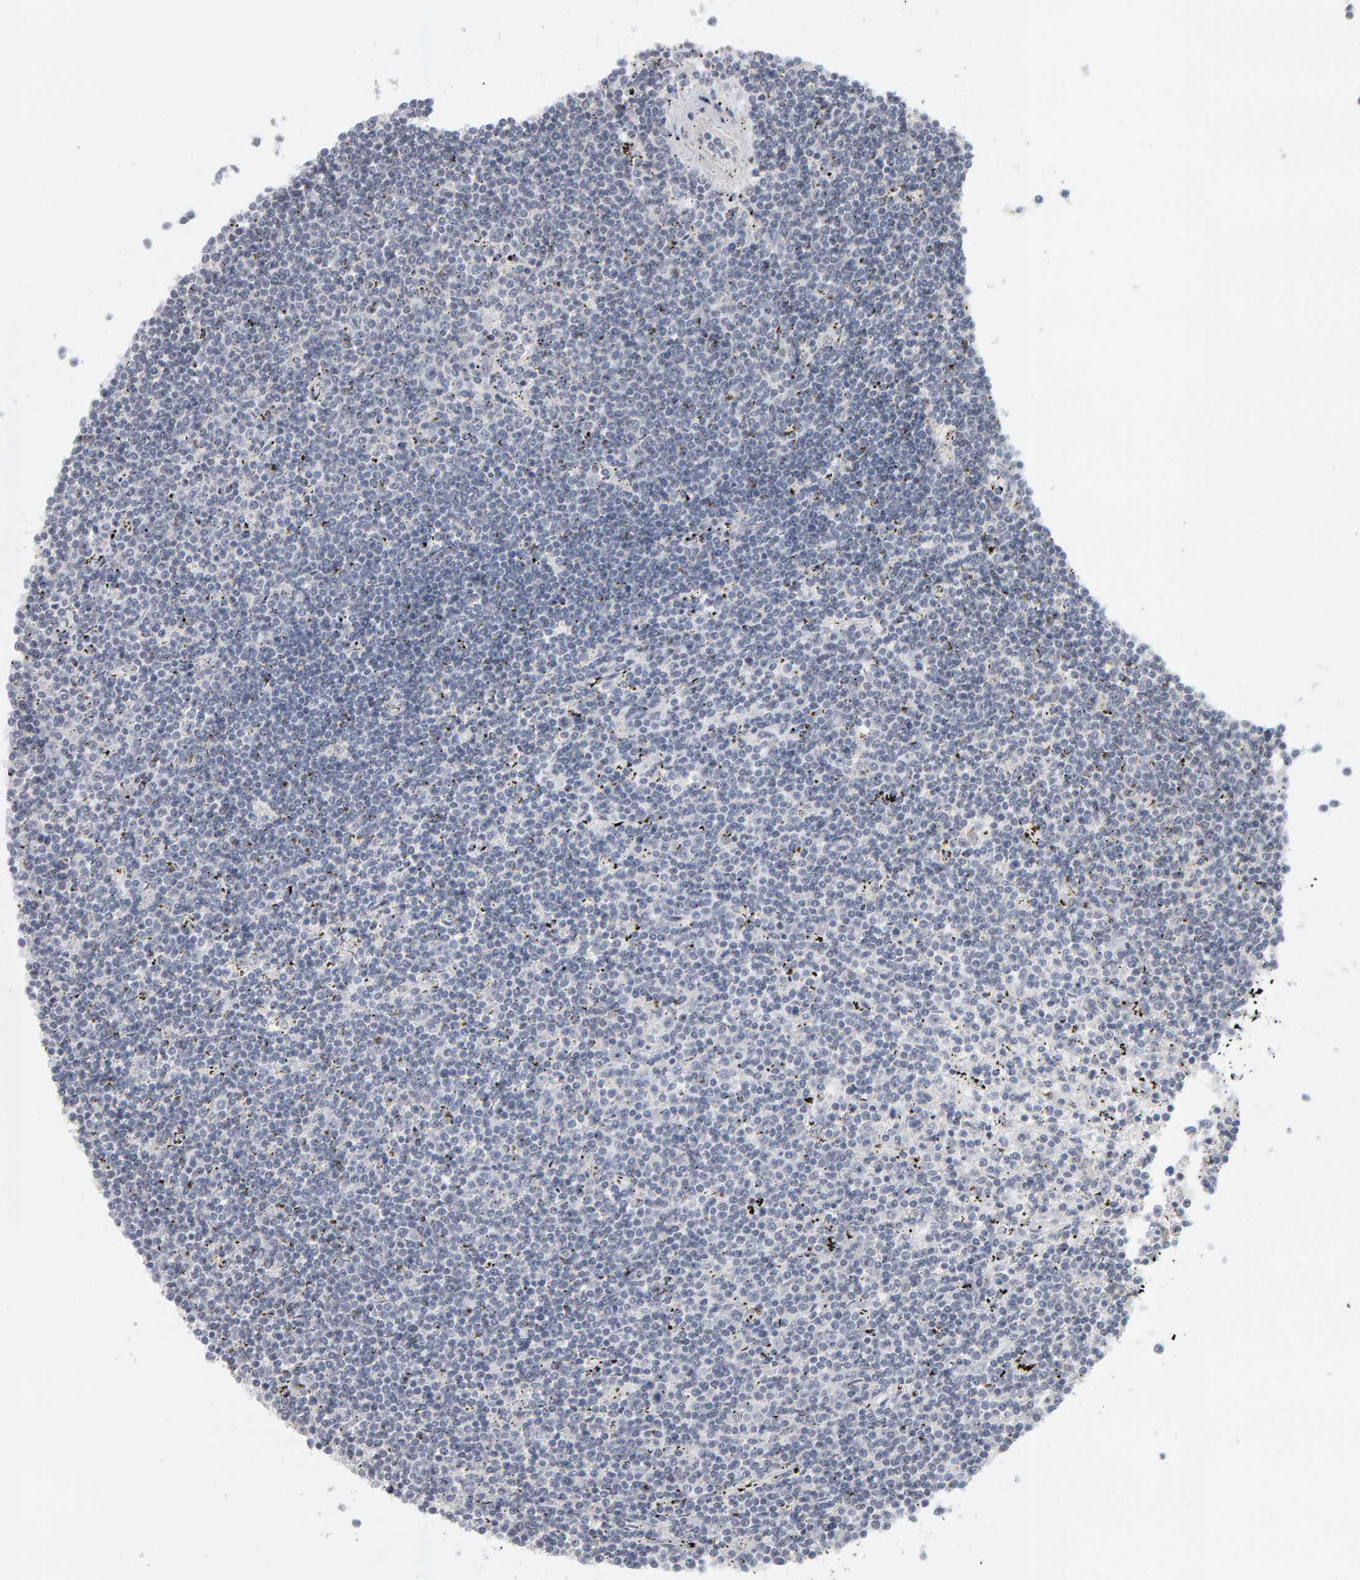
{"staining": {"intensity": "negative", "quantity": "none", "location": "none"}, "tissue": "lymphoma", "cell_type": "Tumor cells", "image_type": "cancer", "snomed": [{"axis": "morphology", "description": "Malignant lymphoma, non-Hodgkin's type, Low grade"}, {"axis": "topography", "description": "Spleen"}], "caption": "Histopathology image shows no protein expression in tumor cells of lymphoma tissue.", "gene": "MSRA", "patient": {"sex": "male", "age": 76}}